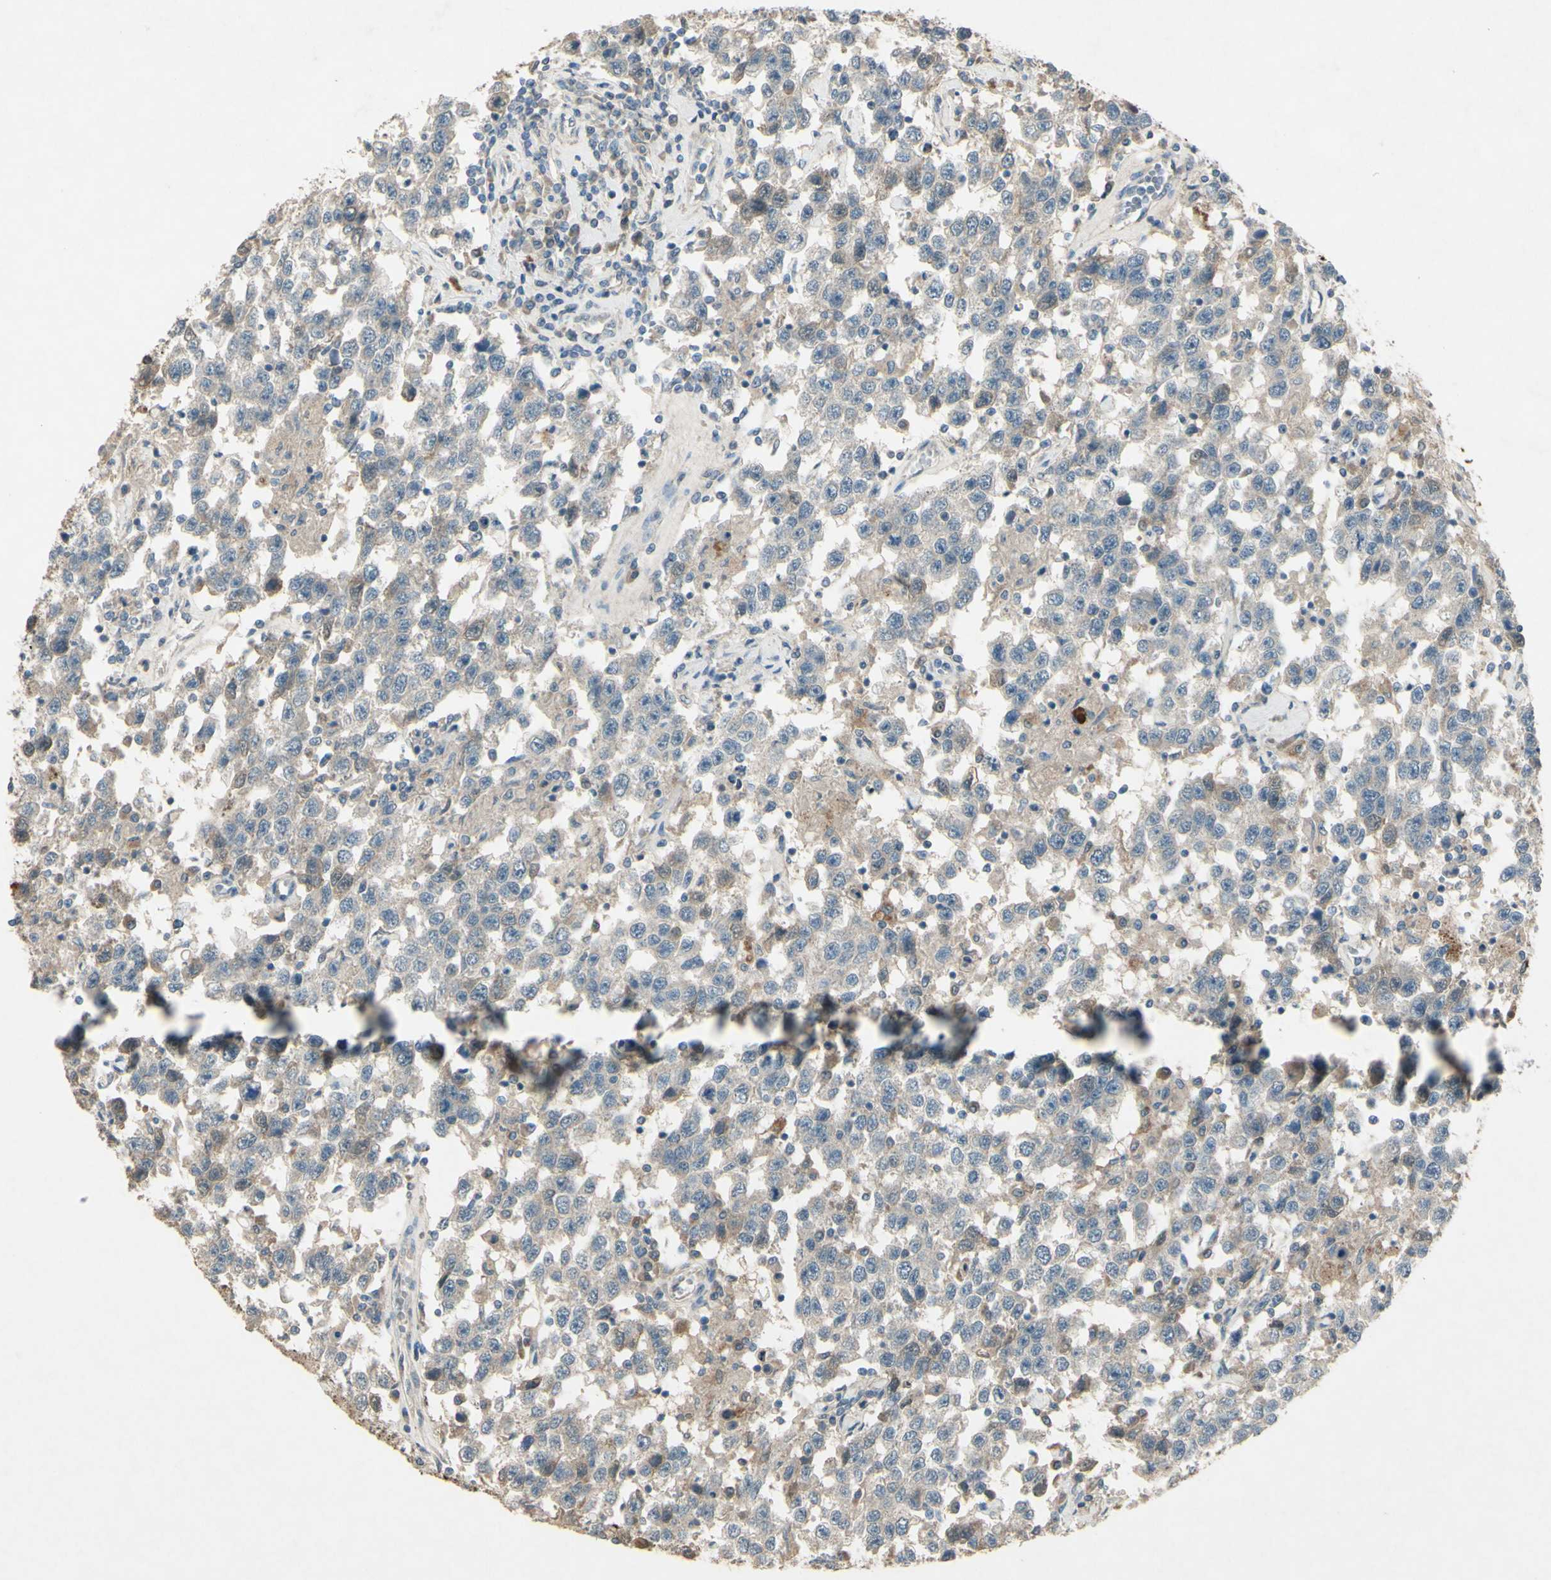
{"staining": {"intensity": "weak", "quantity": "25%-75%", "location": "cytoplasmic/membranous"}, "tissue": "testis cancer", "cell_type": "Tumor cells", "image_type": "cancer", "snomed": [{"axis": "morphology", "description": "Seminoma, NOS"}, {"axis": "topography", "description": "Testis"}], "caption": "Testis cancer was stained to show a protein in brown. There is low levels of weak cytoplasmic/membranous expression in approximately 25%-75% of tumor cells.", "gene": "TIMM21", "patient": {"sex": "male", "age": 41}}